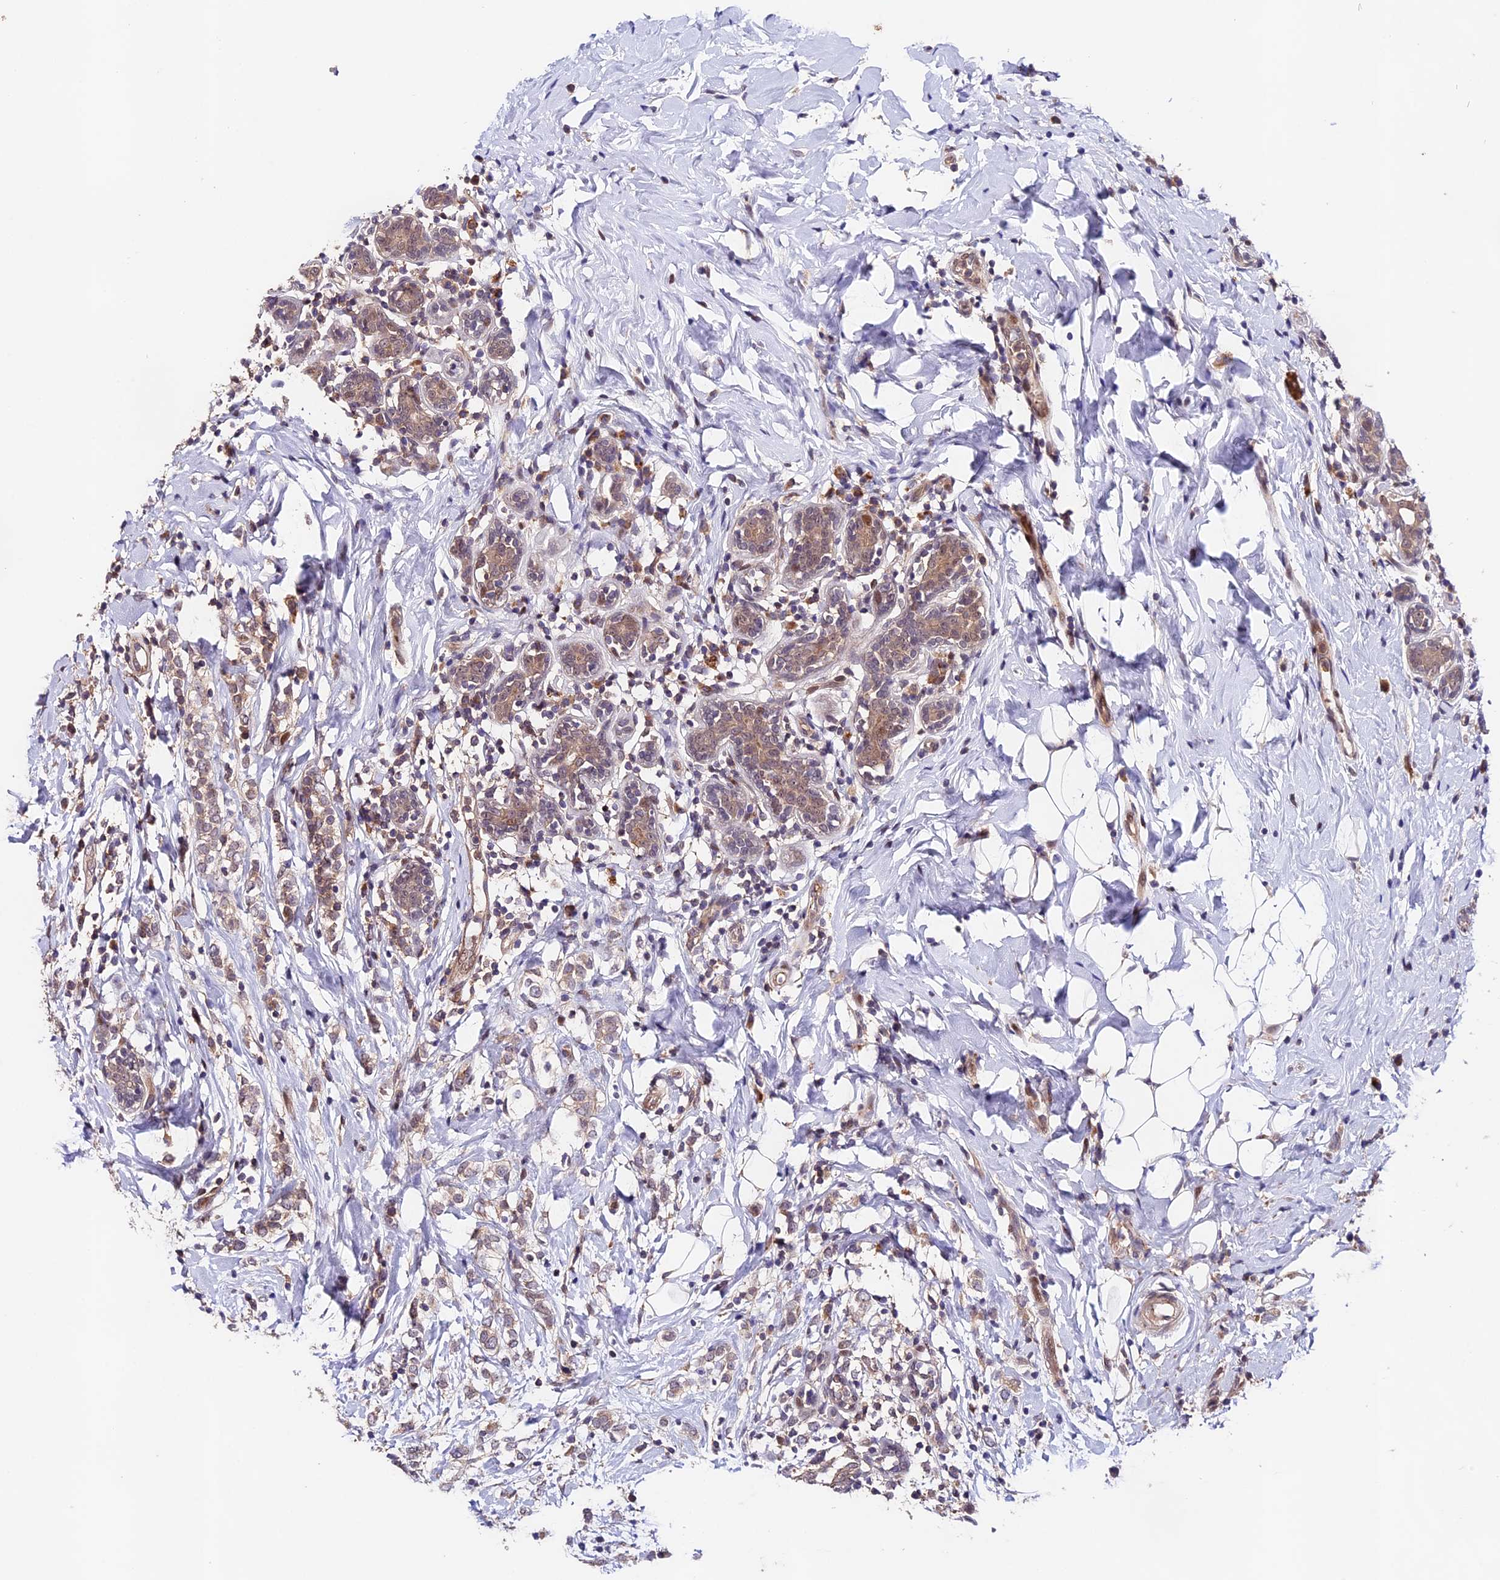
{"staining": {"intensity": "weak", "quantity": "<25%", "location": "cytoplasmic/membranous"}, "tissue": "breast cancer", "cell_type": "Tumor cells", "image_type": "cancer", "snomed": [{"axis": "morphology", "description": "Normal tissue, NOS"}, {"axis": "morphology", "description": "Lobular carcinoma"}, {"axis": "topography", "description": "Breast"}], "caption": "DAB (3,3'-diaminobenzidine) immunohistochemical staining of breast lobular carcinoma displays no significant expression in tumor cells.", "gene": "CACNA1H", "patient": {"sex": "female", "age": 47}}